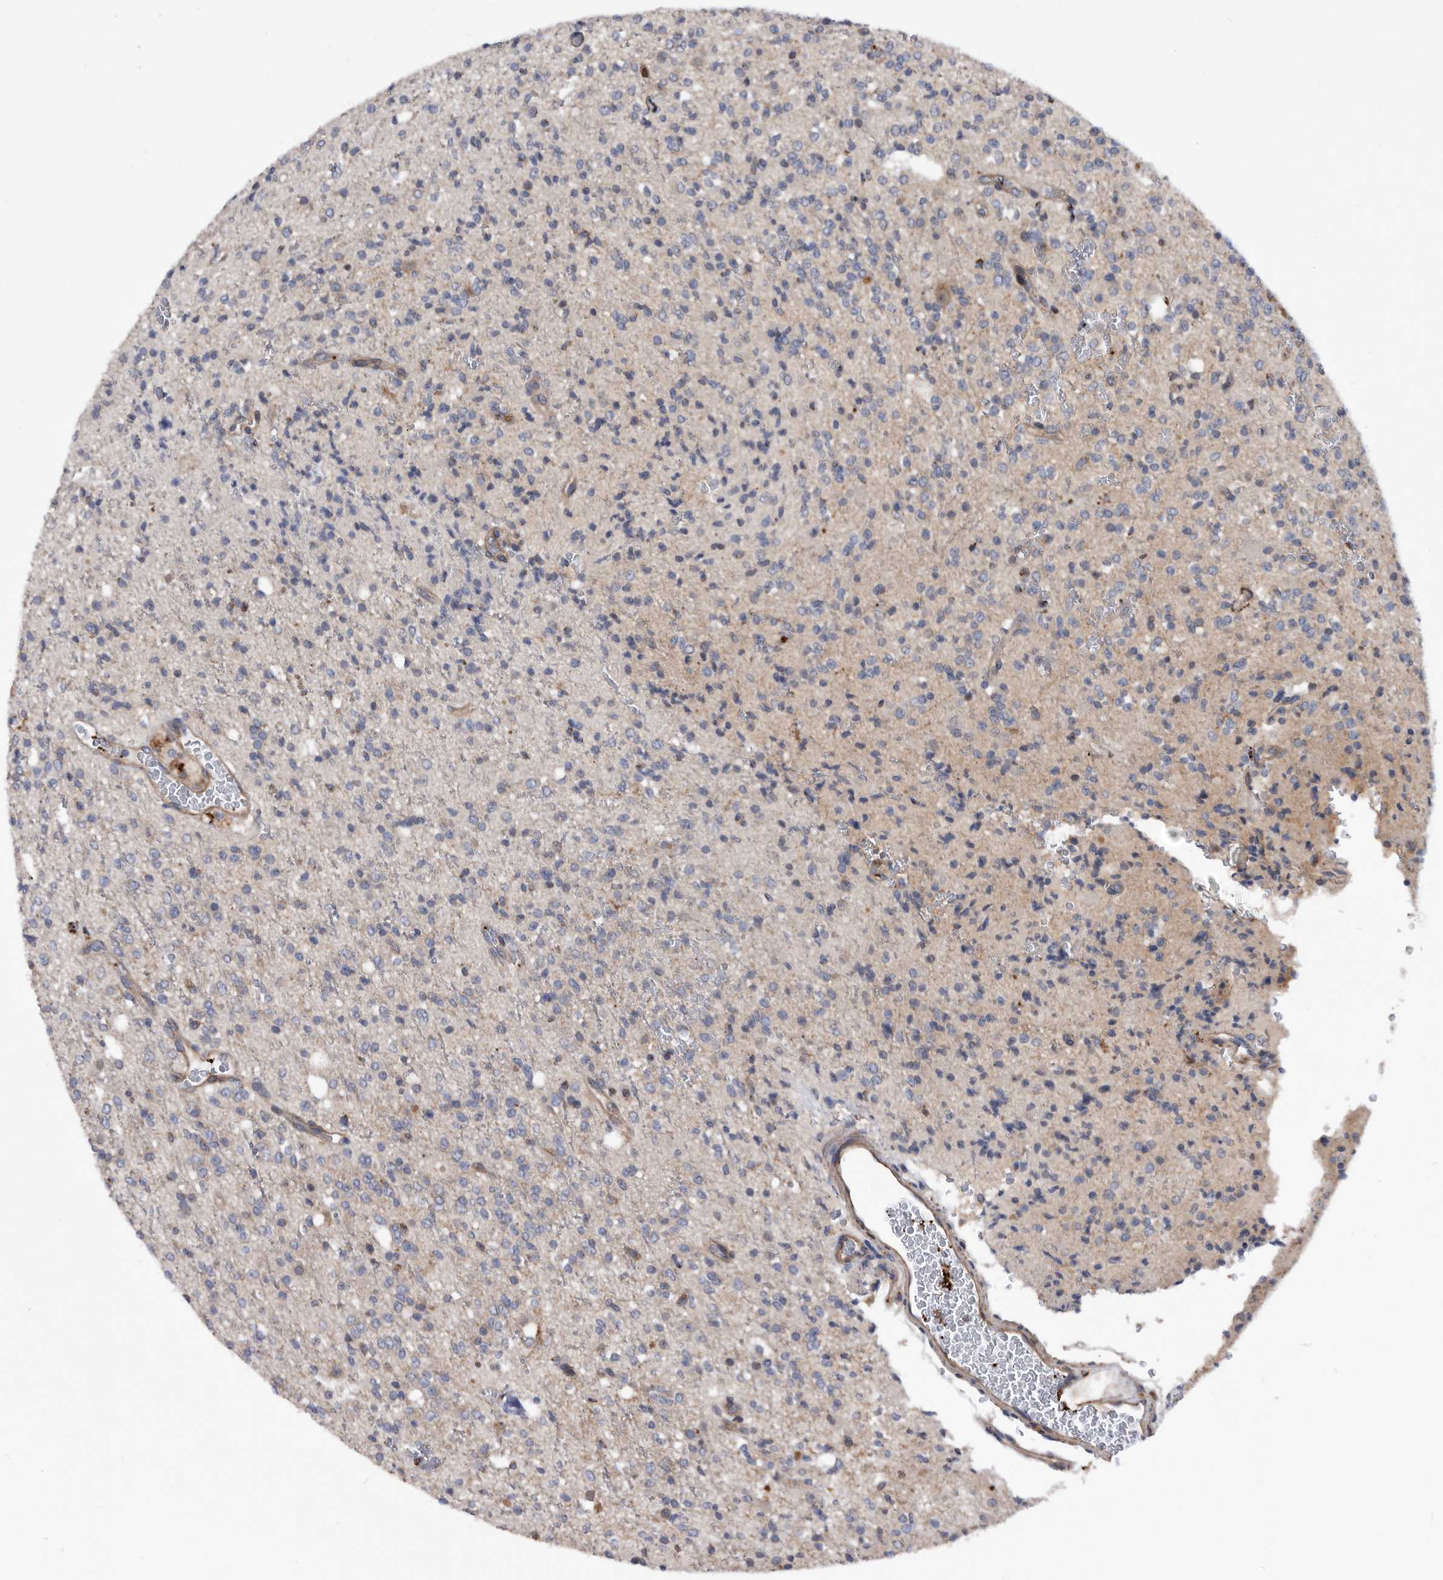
{"staining": {"intensity": "weak", "quantity": "<25%", "location": "cytoplasmic/membranous"}, "tissue": "glioma", "cell_type": "Tumor cells", "image_type": "cancer", "snomed": [{"axis": "morphology", "description": "Glioma, malignant, High grade"}, {"axis": "topography", "description": "Brain"}], "caption": "The micrograph demonstrates no staining of tumor cells in malignant glioma (high-grade).", "gene": "BAIAP3", "patient": {"sex": "male", "age": 34}}